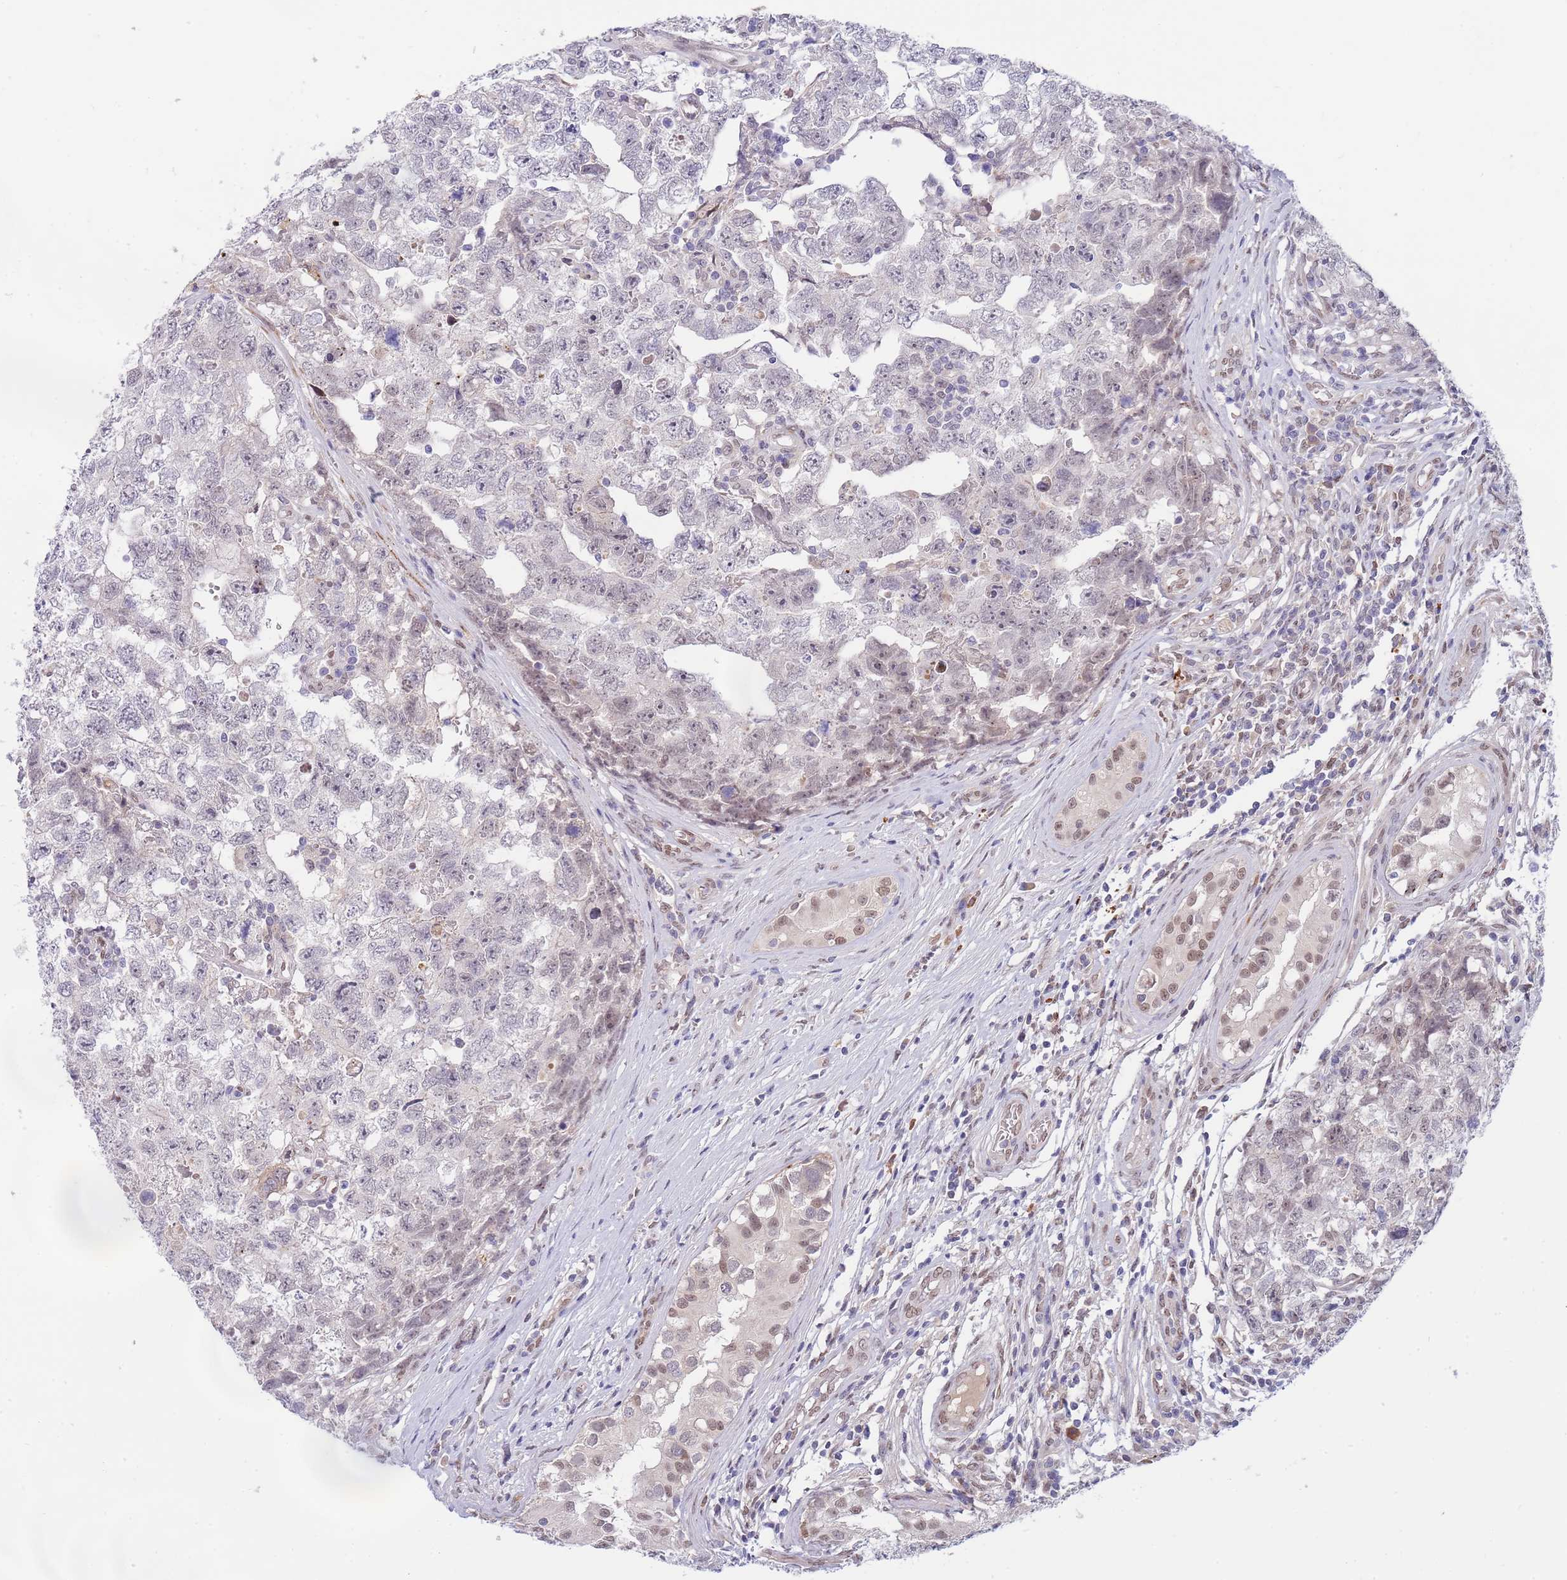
{"staining": {"intensity": "weak", "quantity": "<25%", "location": "nuclear"}, "tissue": "testis cancer", "cell_type": "Tumor cells", "image_type": "cancer", "snomed": [{"axis": "morphology", "description": "Carcinoma, Embryonal, NOS"}, {"axis": "topography", "description": "Testis"}], "caption": "A high-resolution micrograph shows immunohistochemistry (IHC) staining of testis cancer (embryonal carcinoma), which shows no significant positivity in tumor cells.", "gene": "NLRP6", "patient": {"sex": "male", "age": 22}}